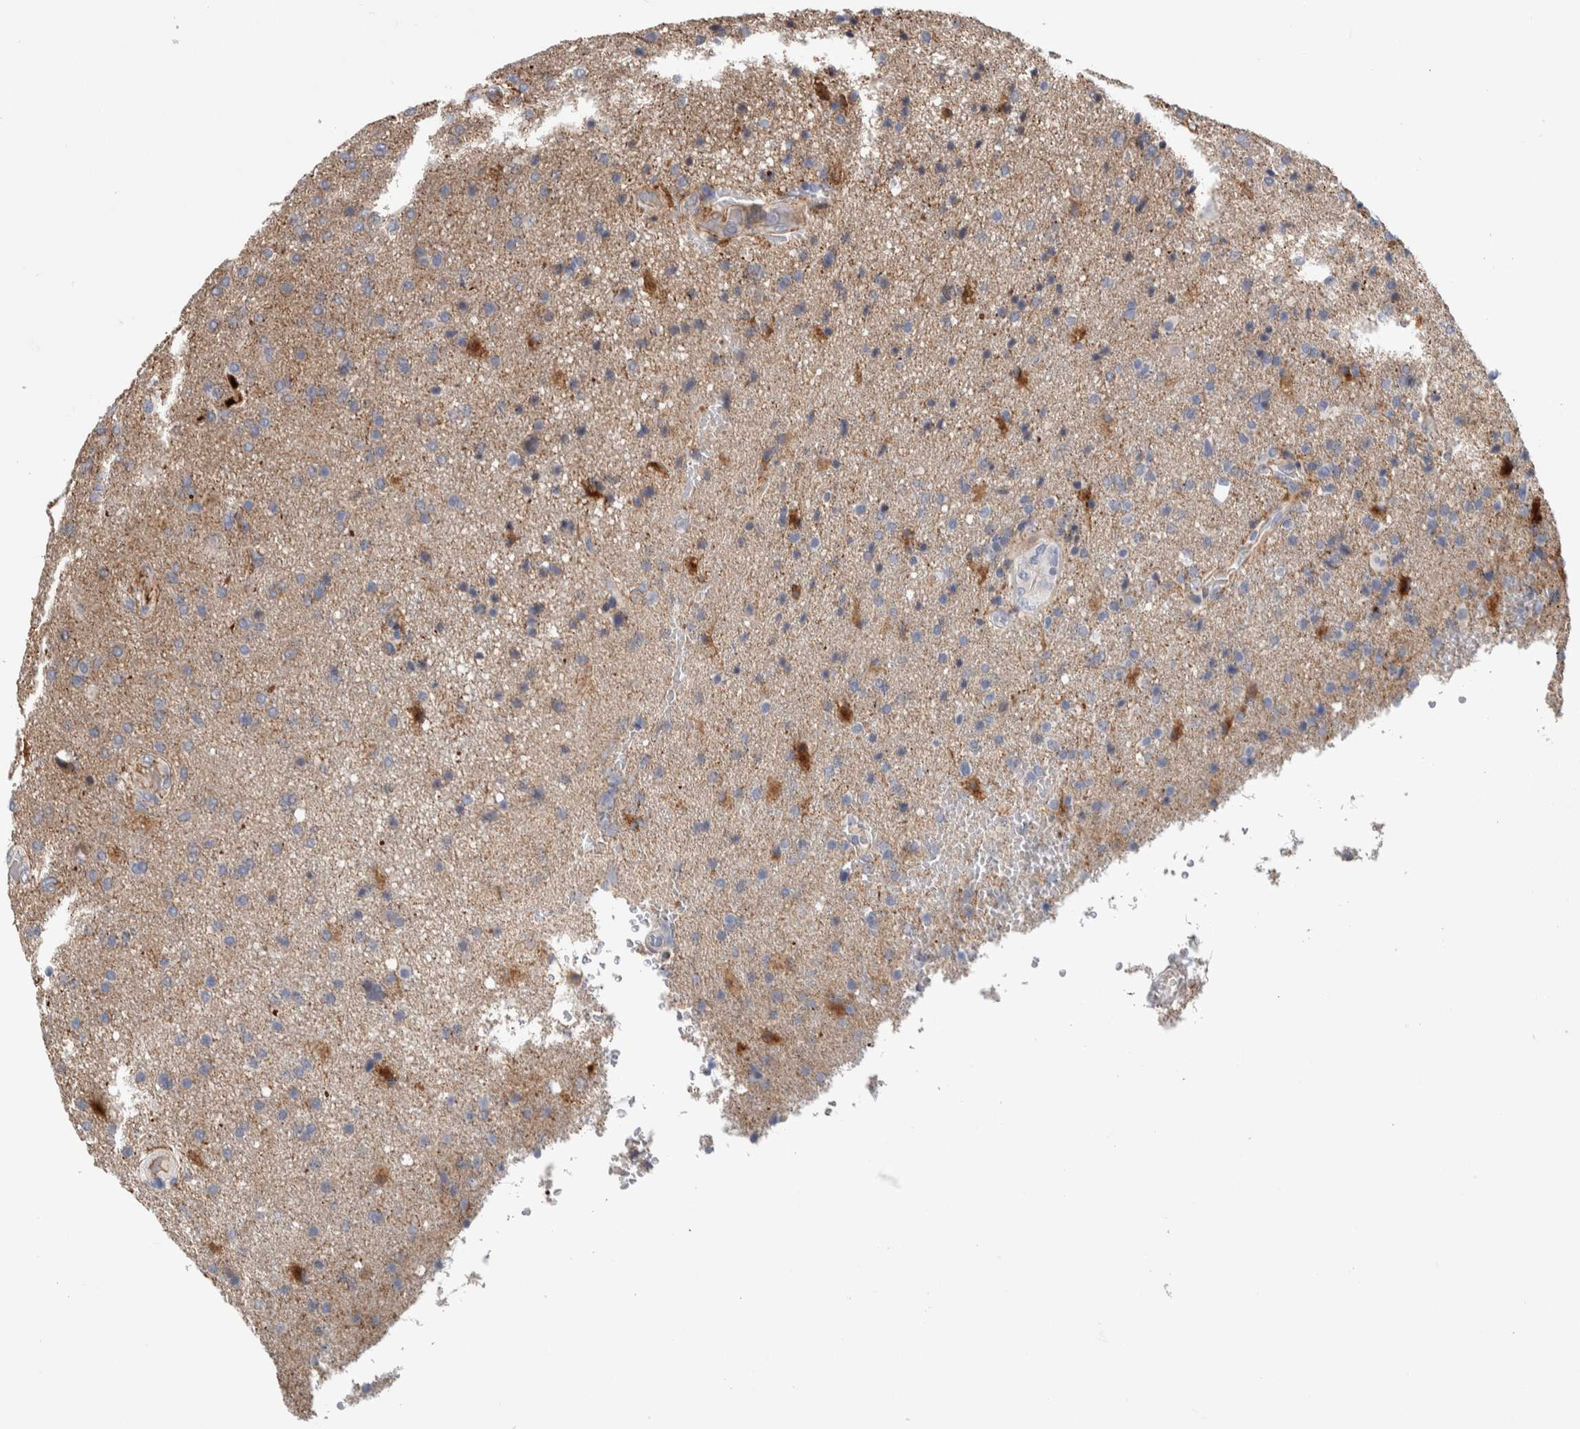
{"staining": {"intensity": "weak", "quantity": "<25%", "location": "cytoplasmic/membranous"}, "tissue": "glioma", "cell_type": "Tumor cells", "image_type": "cancer", "snomed": [{"axis": "morphology", "description": "Glioma, malignant, High grade"}, {"axis": "topography", "description": "Brain"}], "caption": "The image reveals no staining of tumor cells in malignant high-grade glioma. (DAB immunohistochemistry, high magnification).", "gene": "PSMG3", "patient": {"sex": "male", "age": 72}}